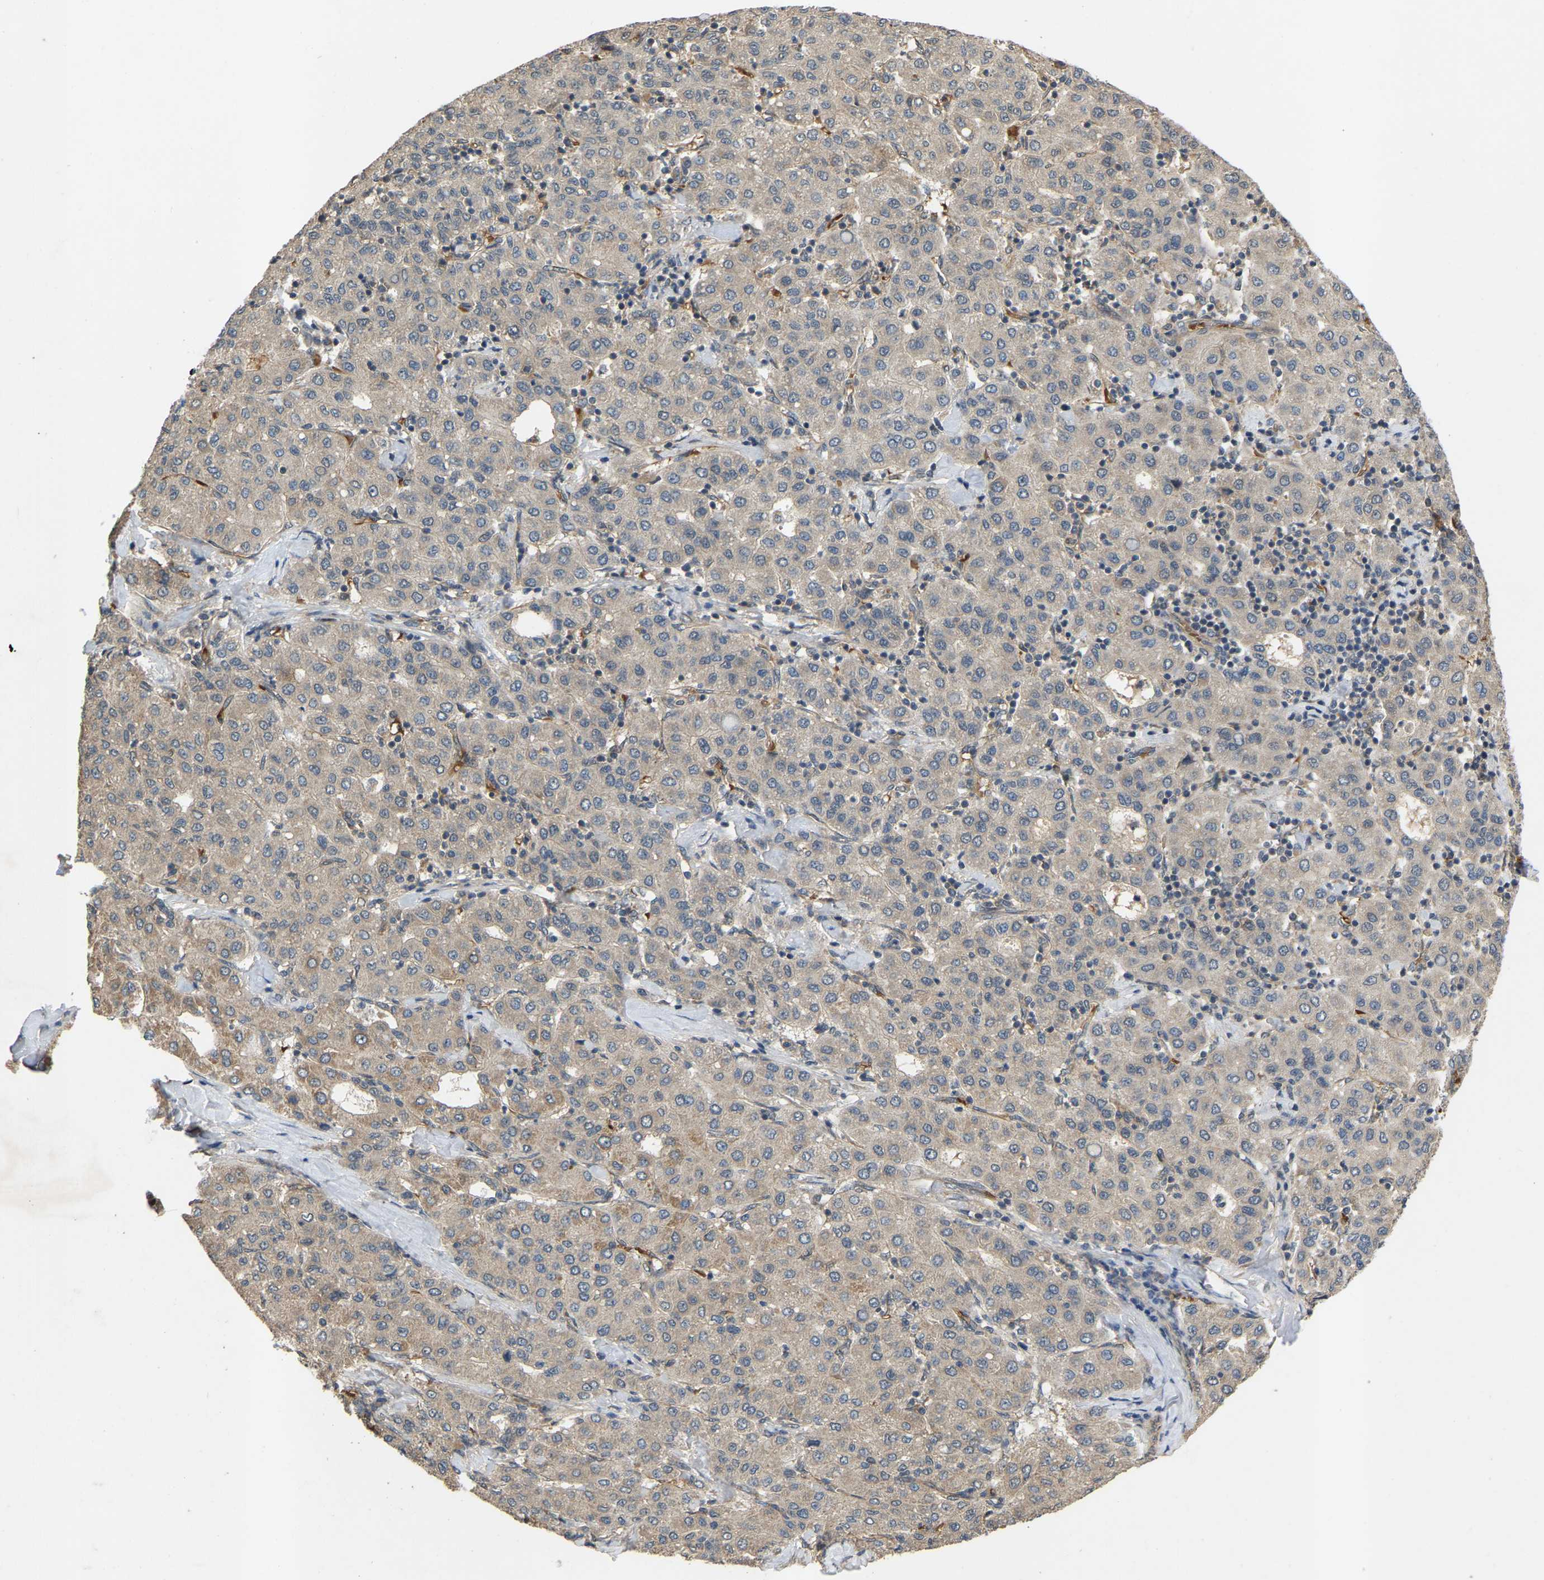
{"staining": {"intensity": "negative", "quantity": "none", "location": "none"}, "tissue": "liver cancer", "cell_type": "Tumor cells", "image_type": "cancer", "snomed": [{"axis": "morphology", "description": "Carcinoma, Hepatocellular, NOS"}, {"axis": "topography", "description": "Liver"}], "caption": "Photomicrograph shows no protein expression in tumor cells of liver cancer (hepatocellular carcinoma) tissue.", "gene": "LIMK2", "patient": {"sex": "male", "age": 65}}